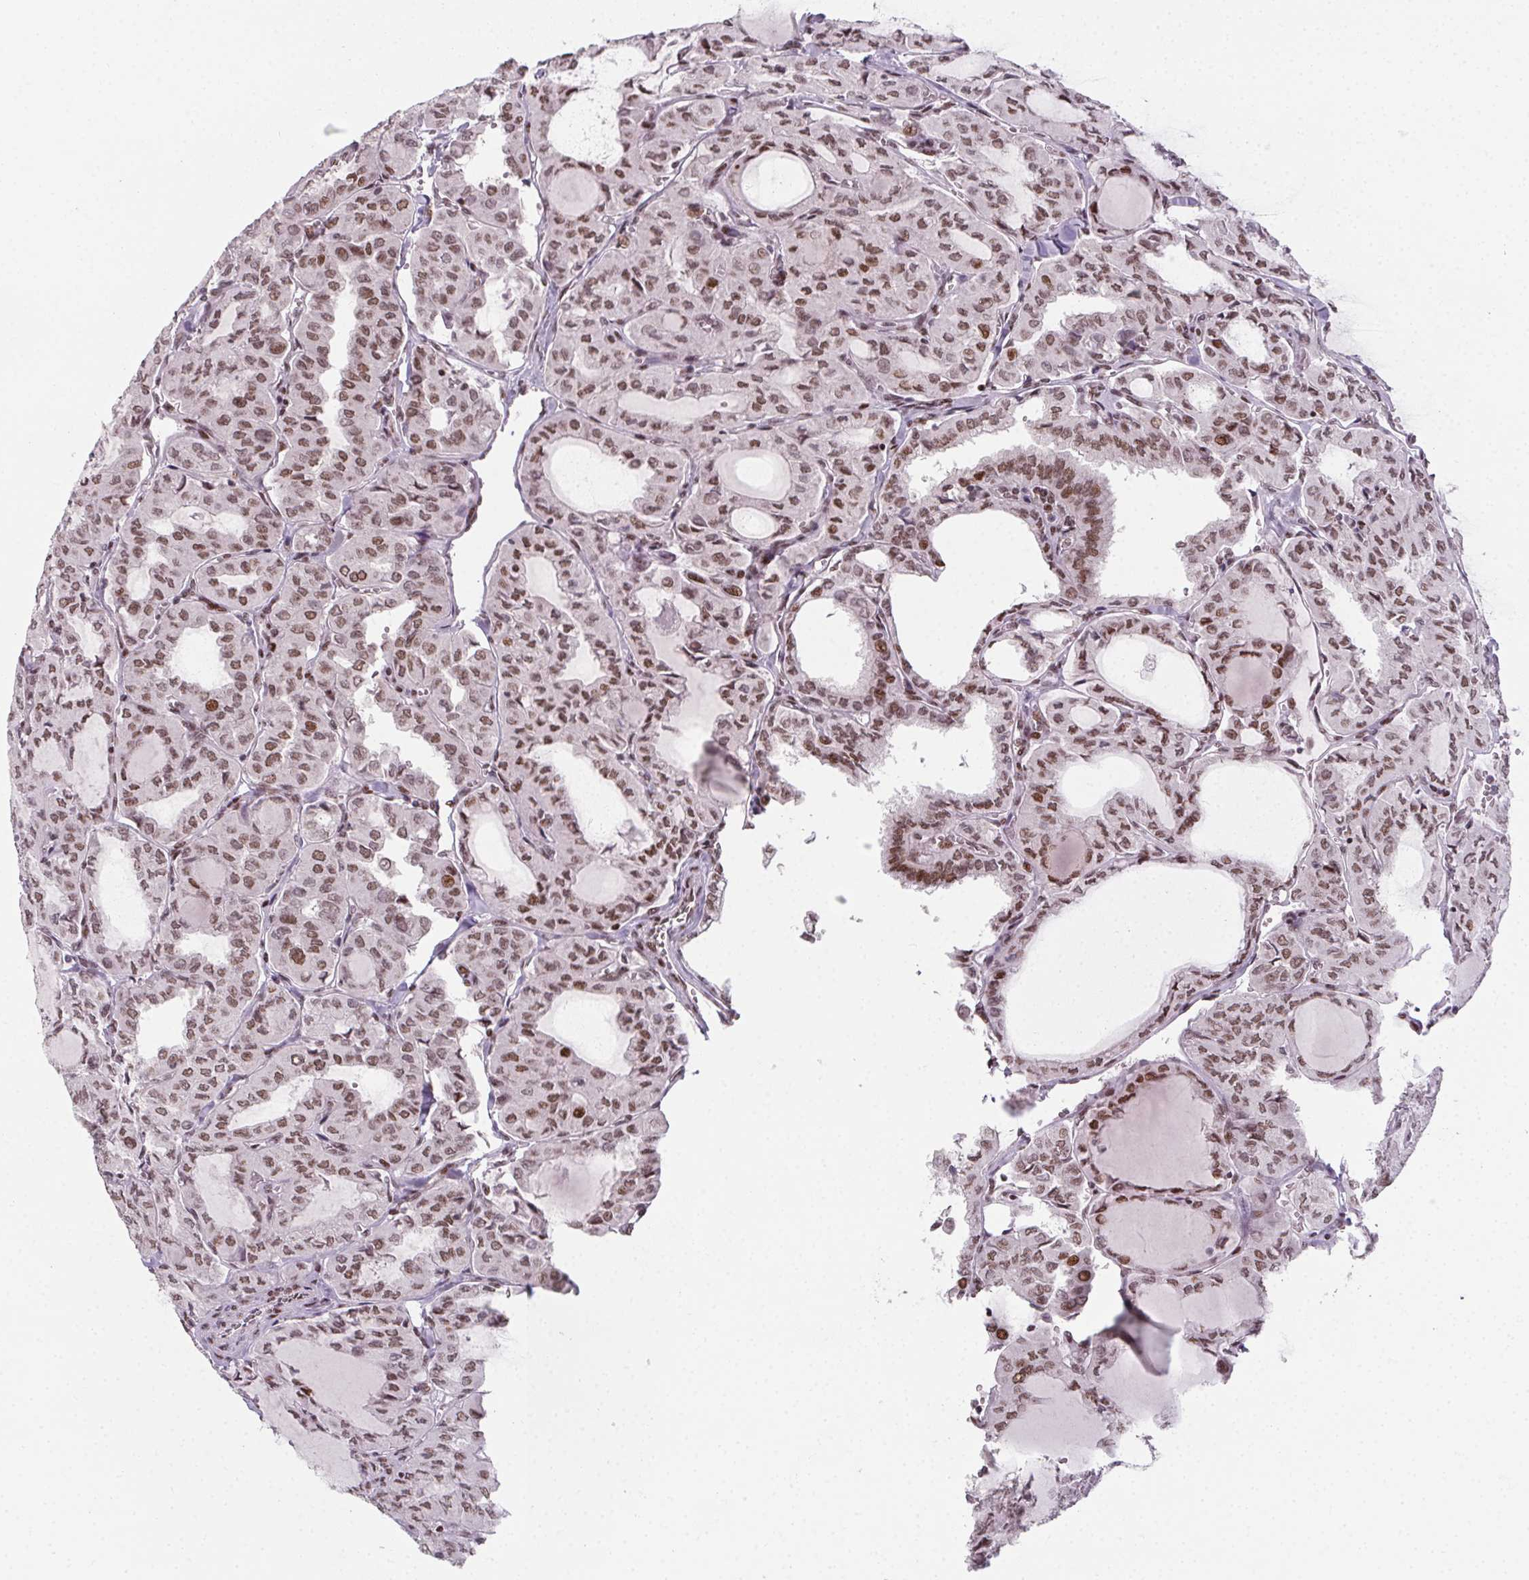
{"staining": {"intensity": "moderate", "quantity": ">75%", "location": "nuclear"}, "tissue": "thyroid cancer", "cell_type": "Tumor cells", "image_type": "cancer", "snomed": [{"axis": "morphology", "description": "Papillary adenocarcinoma, NOS"}, {"axis": "topography", "description": "Thyroid gland"}], "caption": "Thyroid cancer (papillary adenocarcinoma) stained with DAB immunohistochemistry exhibits medium levels of moderate nuclear positivity in about >75% of tumor cells.", "gene": "KMT2A", "patient": {"sex": "male", "age": 20}}